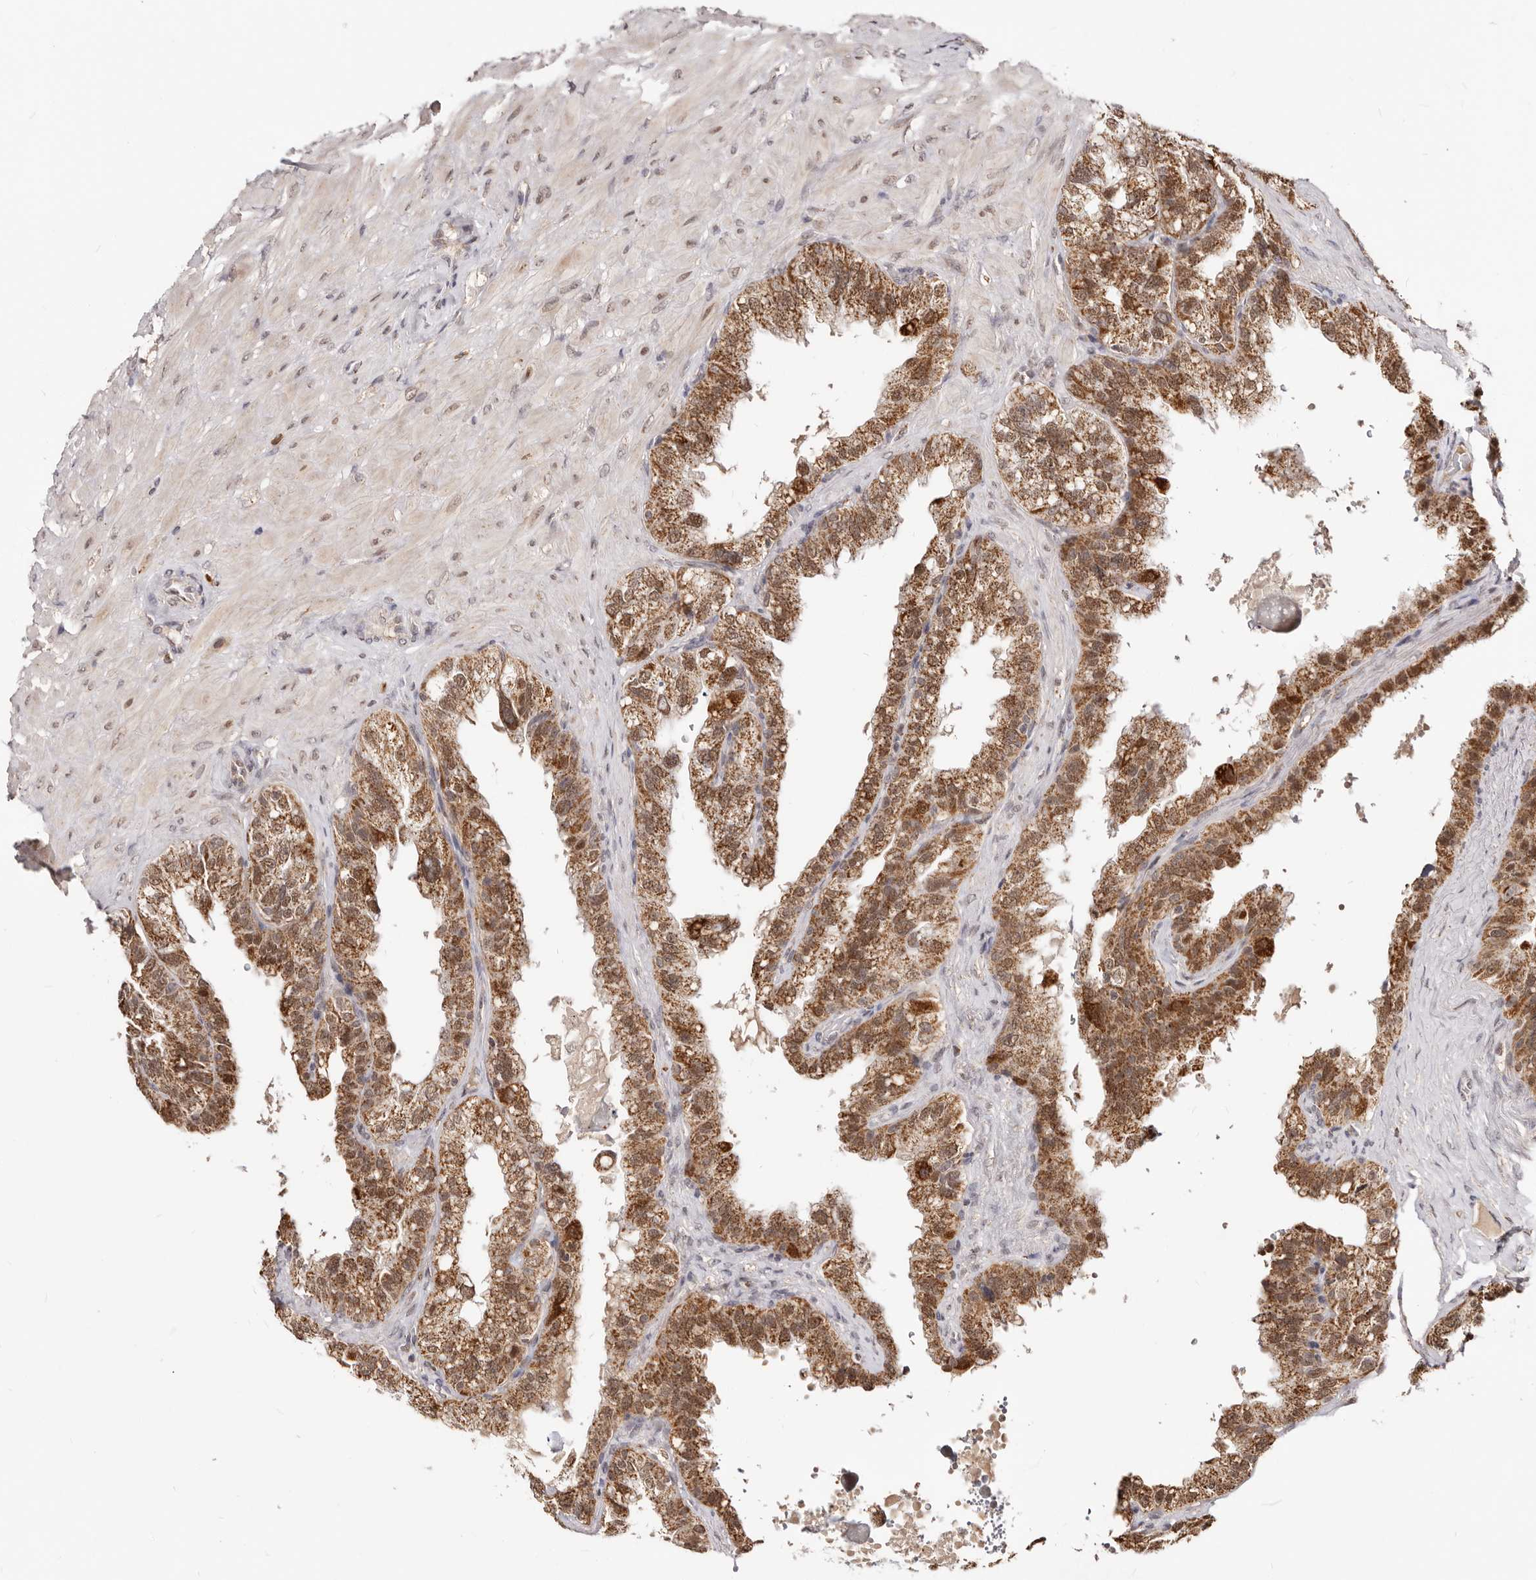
{"staining": {"intensity": "moderate", "quantity": ">75%", "location": "cytoplasmic/membranous,nuclear"}, "tissue": "seminal vesicle", "cell_type": "Glandular cells", "image_type": "normal", "snomed": [{"axis": "morphology", "description": "Normal tissue, NOS"}, {"axis": "topography", "description": "Seminal veicle"}], "caption": "This histopathology image demonstrates immunohistochemistry staining of benign seminal vesicle, with medium moderate cytoplasmic/membranous,nuclear staining in approximately >75% of glandular cells.", "gene": "SEC14L1", "patient": {"sex": "male", "age": 68}}